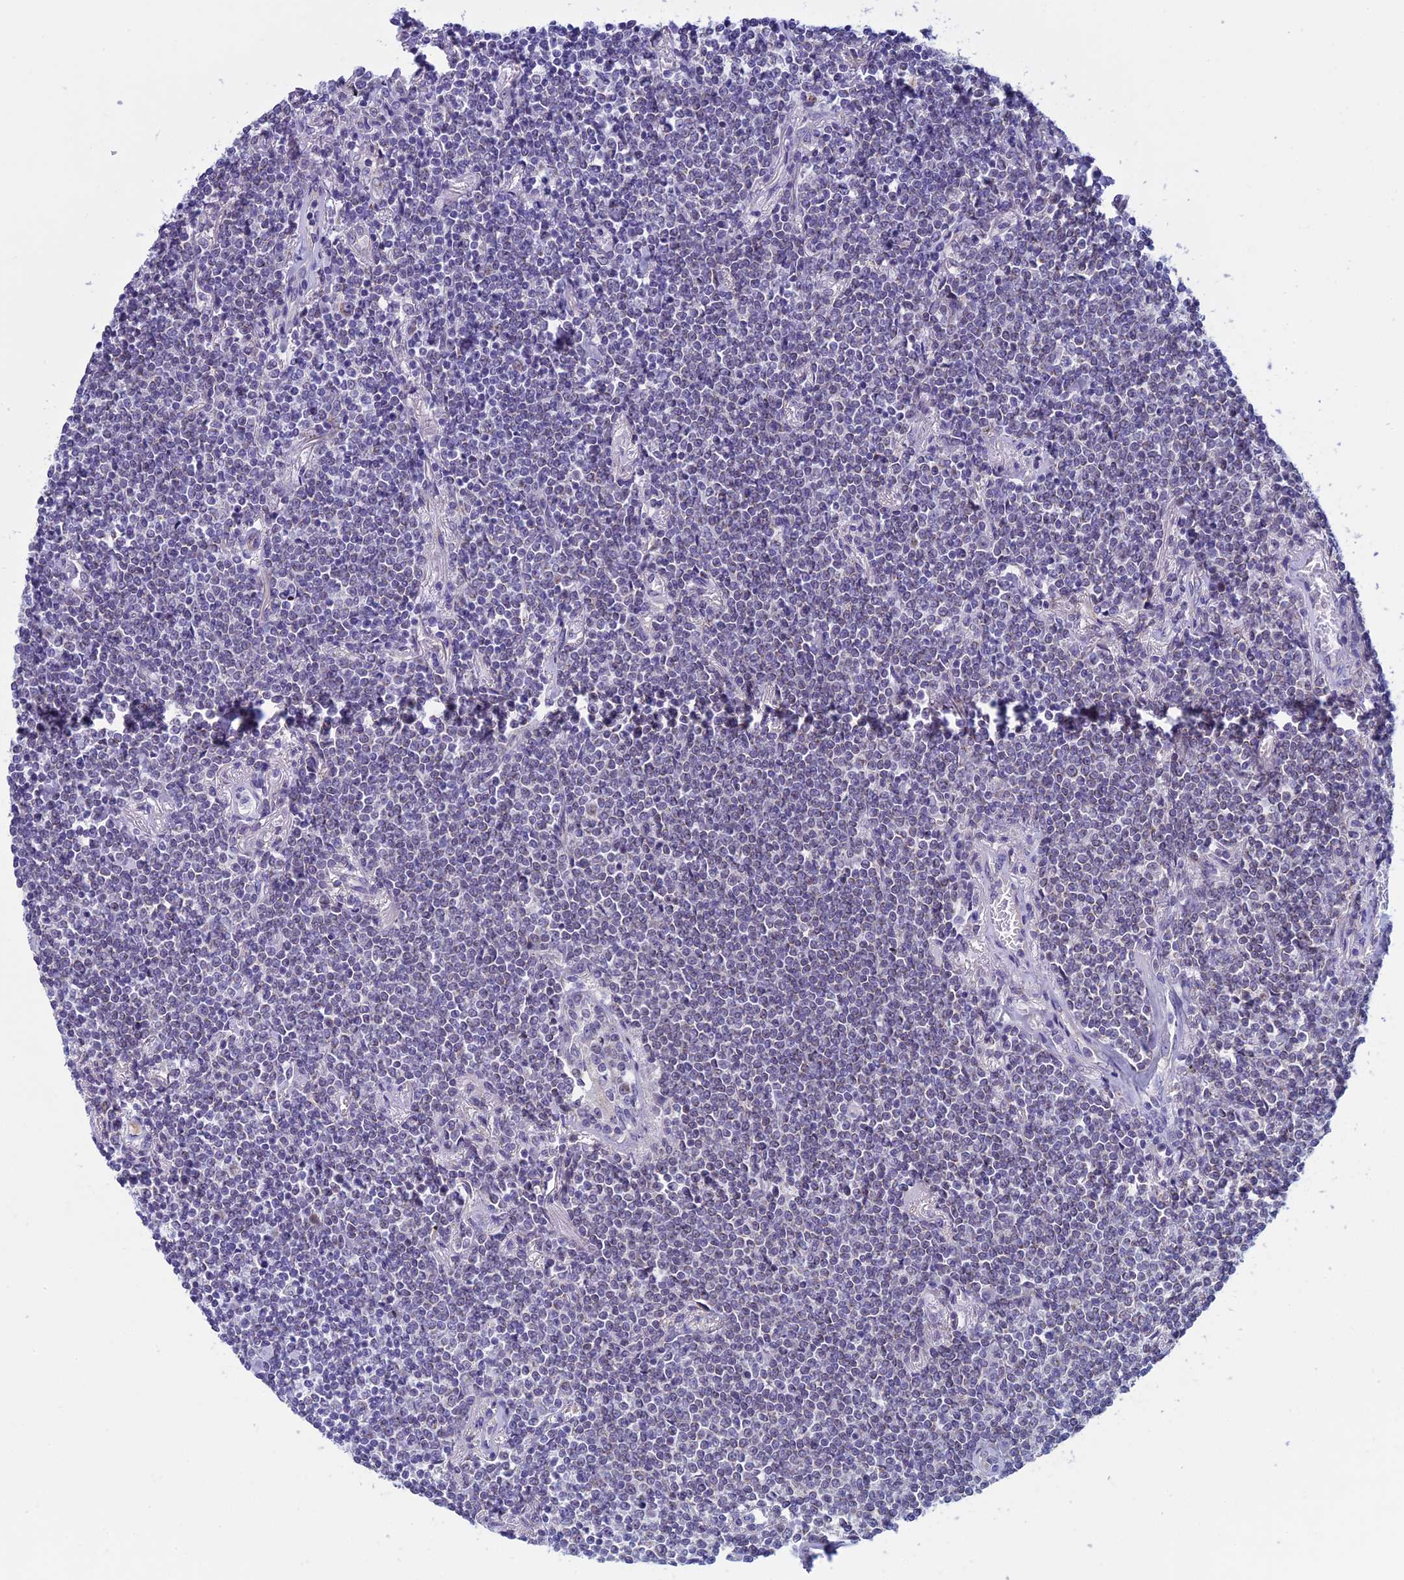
{"staining": {"intensity": "negative", "quantity": "none", "location": "none"}, "tissue": "lymphoma", "cell_type": "Tumor cells", "image_type": "cancer", "snomed": [{"axis": "morphology", "description": "Malignant lymphoma, non-Hodgkin's type, Low grade"}, {"axis": "topography", "description": "Lung"}], "caption": "The micrograph demonstrates no significant expression in tumor cells of low-grade malignant lymphoma, non-Hodgkin's type.", "gene": "MFSD12", "patient": {"sex": "female", "age": 71}}